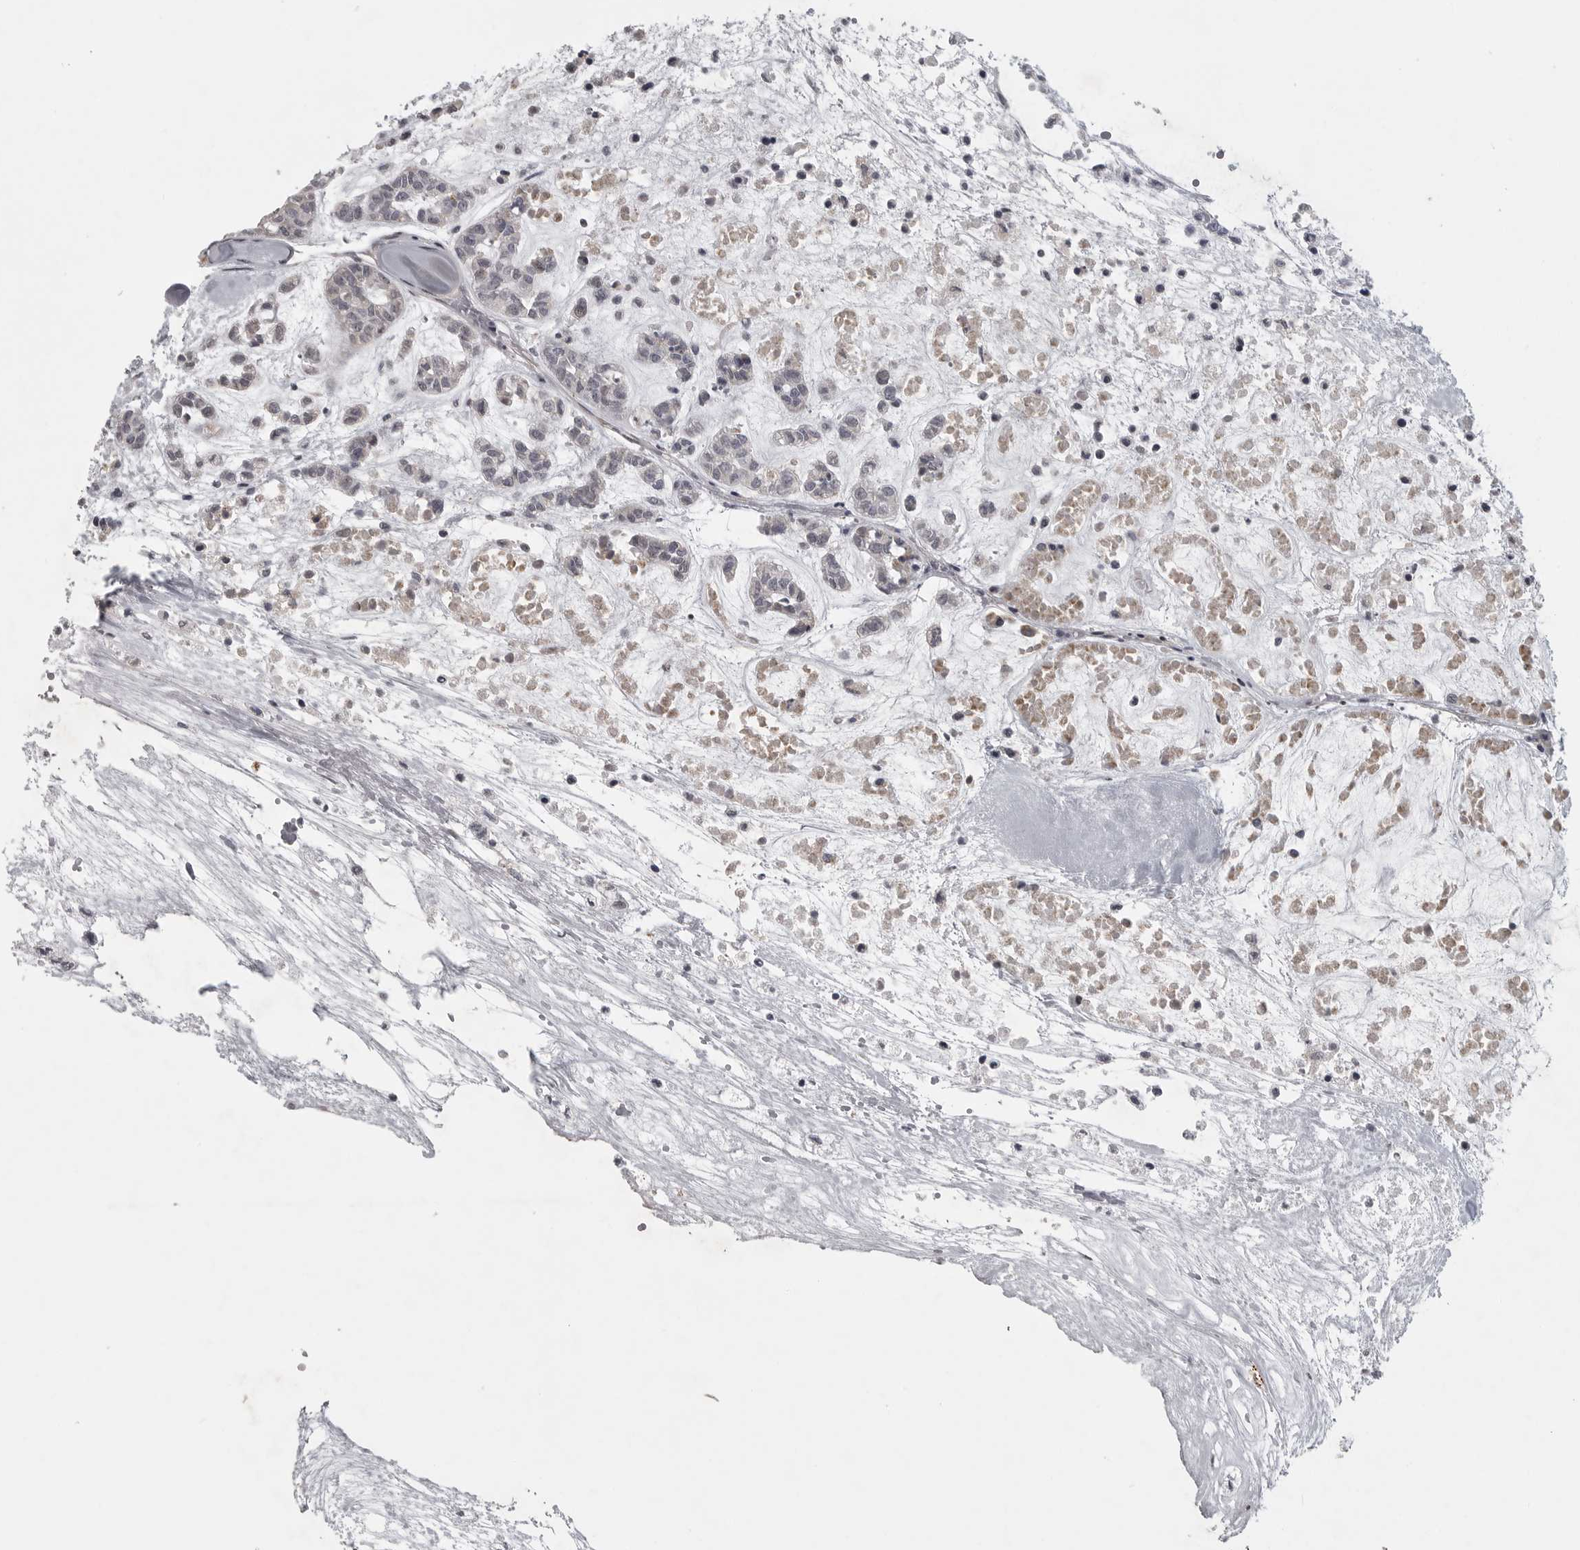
{"staining": {"intensity": "negative", "quantity": "none", "location": "none"}, "tissue": "head and neck cancer", "cell_type": "Tumor cells", "image_type": "cancer", "snomed": [{"axis": "morphology", "description": "Adenocarcinoma, NOS"}, {"axis": "morphology", "description": "Adenoma, NOS"}, {"axis": "topography", "description": "Head-Neck"}], "caption": "Immunohistochemical staining of human head and neck adenoma shows no significant positivity in tumor cells.", "gene": "POLE2", "patient": {"sex": "female", "age": 55}}